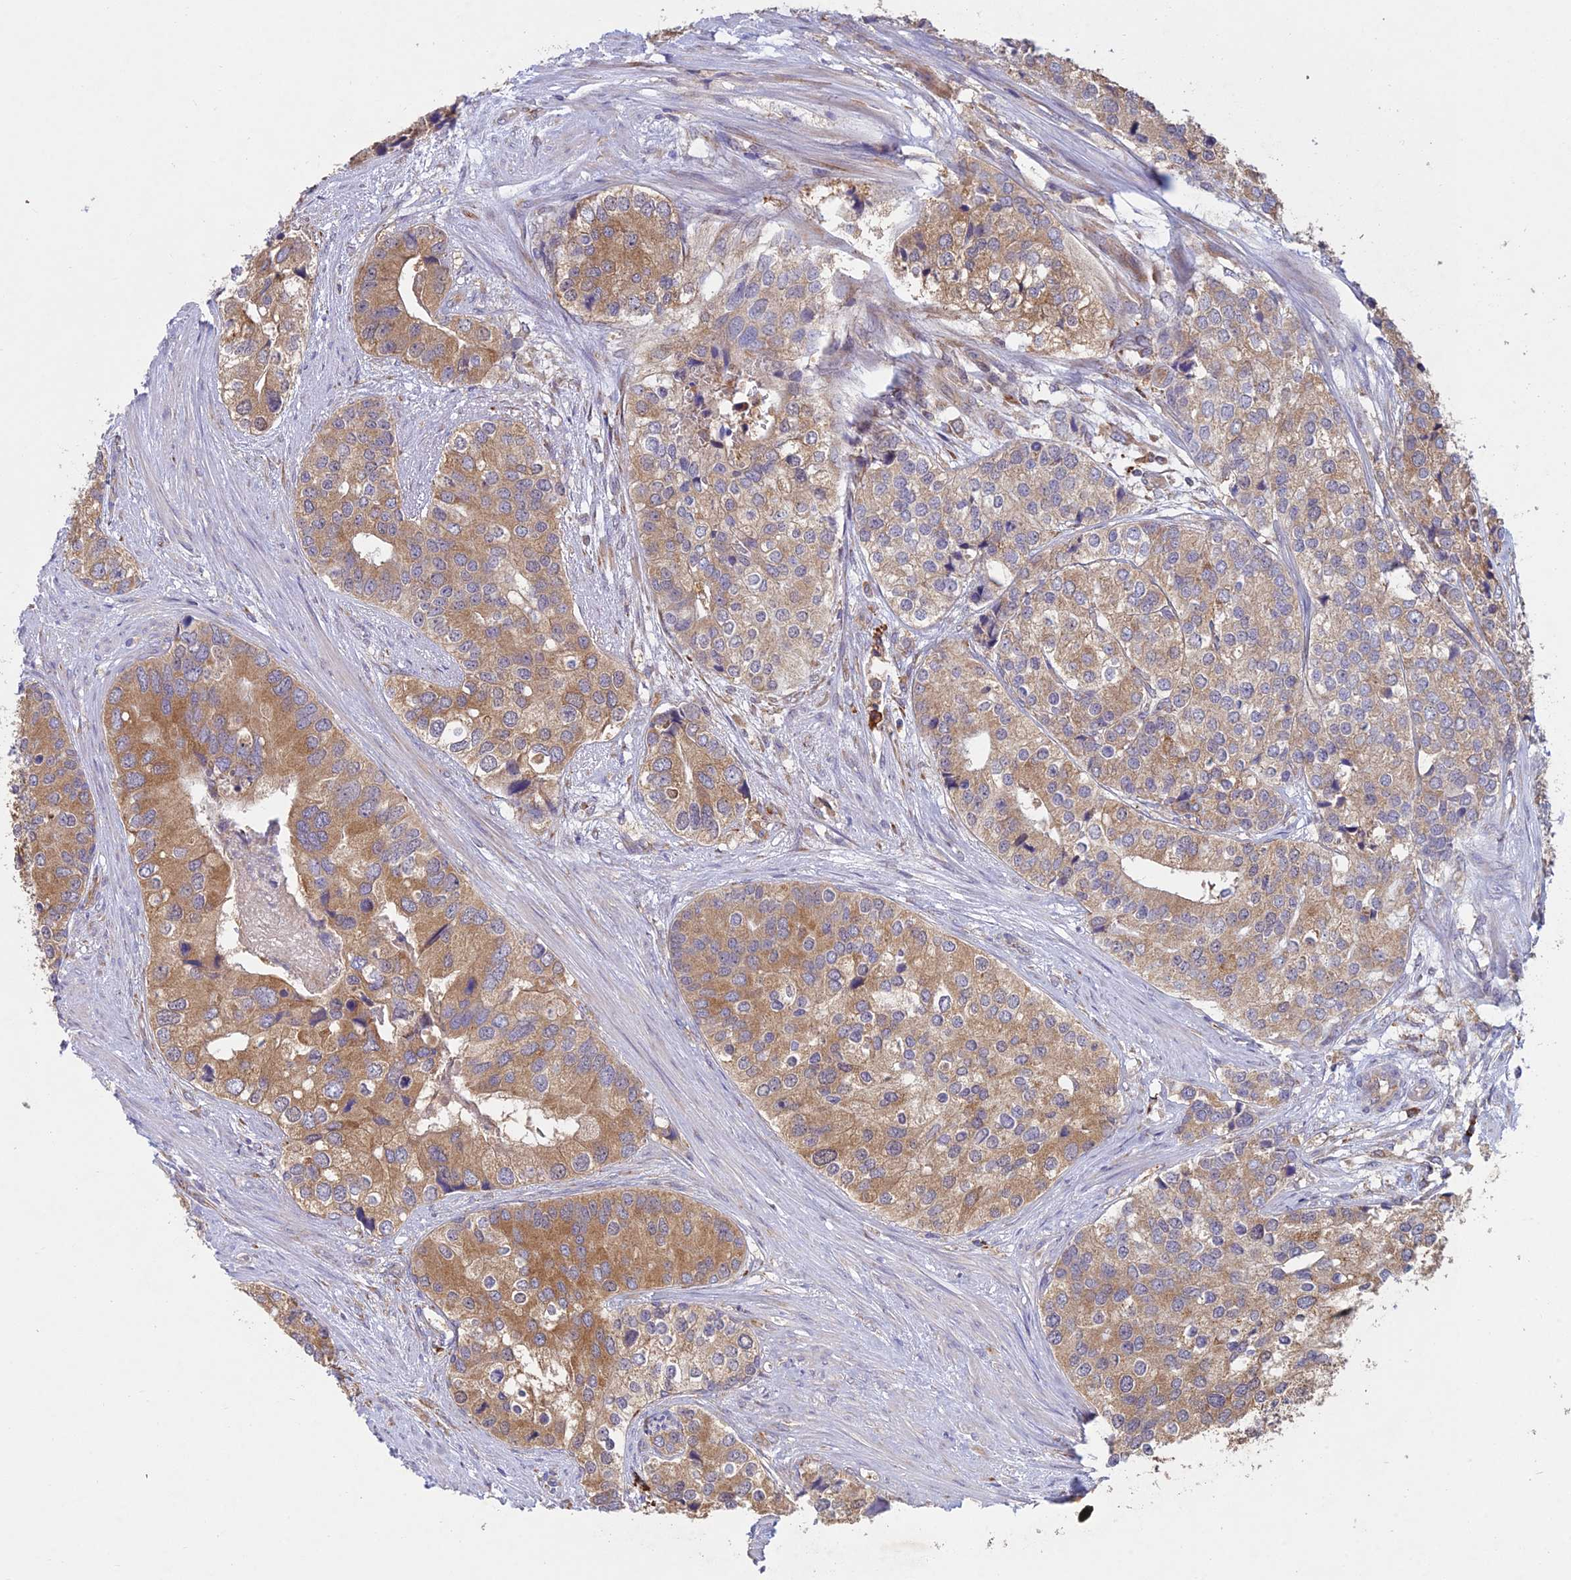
{"staining": {"intensity": "moderate", "quantity": ">75%", "location": "cytoplasmic/membranous"}, "tissue": "prostate cancer", "cell_type": "Tumor cells", "image_type": "cancer", "snomed": [{"axis": "morphology", "description": "Adenocarcinoma, High grade"}, {"axis": "topography", "description": "Prostate"}], "caption": "Moderate cytoplasmic/membranous protein expression is identified in about >75% of tumor cells in adenocarcinoma (high-grade) (prostate).", "gene": "NXNL2", "patient": {"sex": "male", "age": 62}}